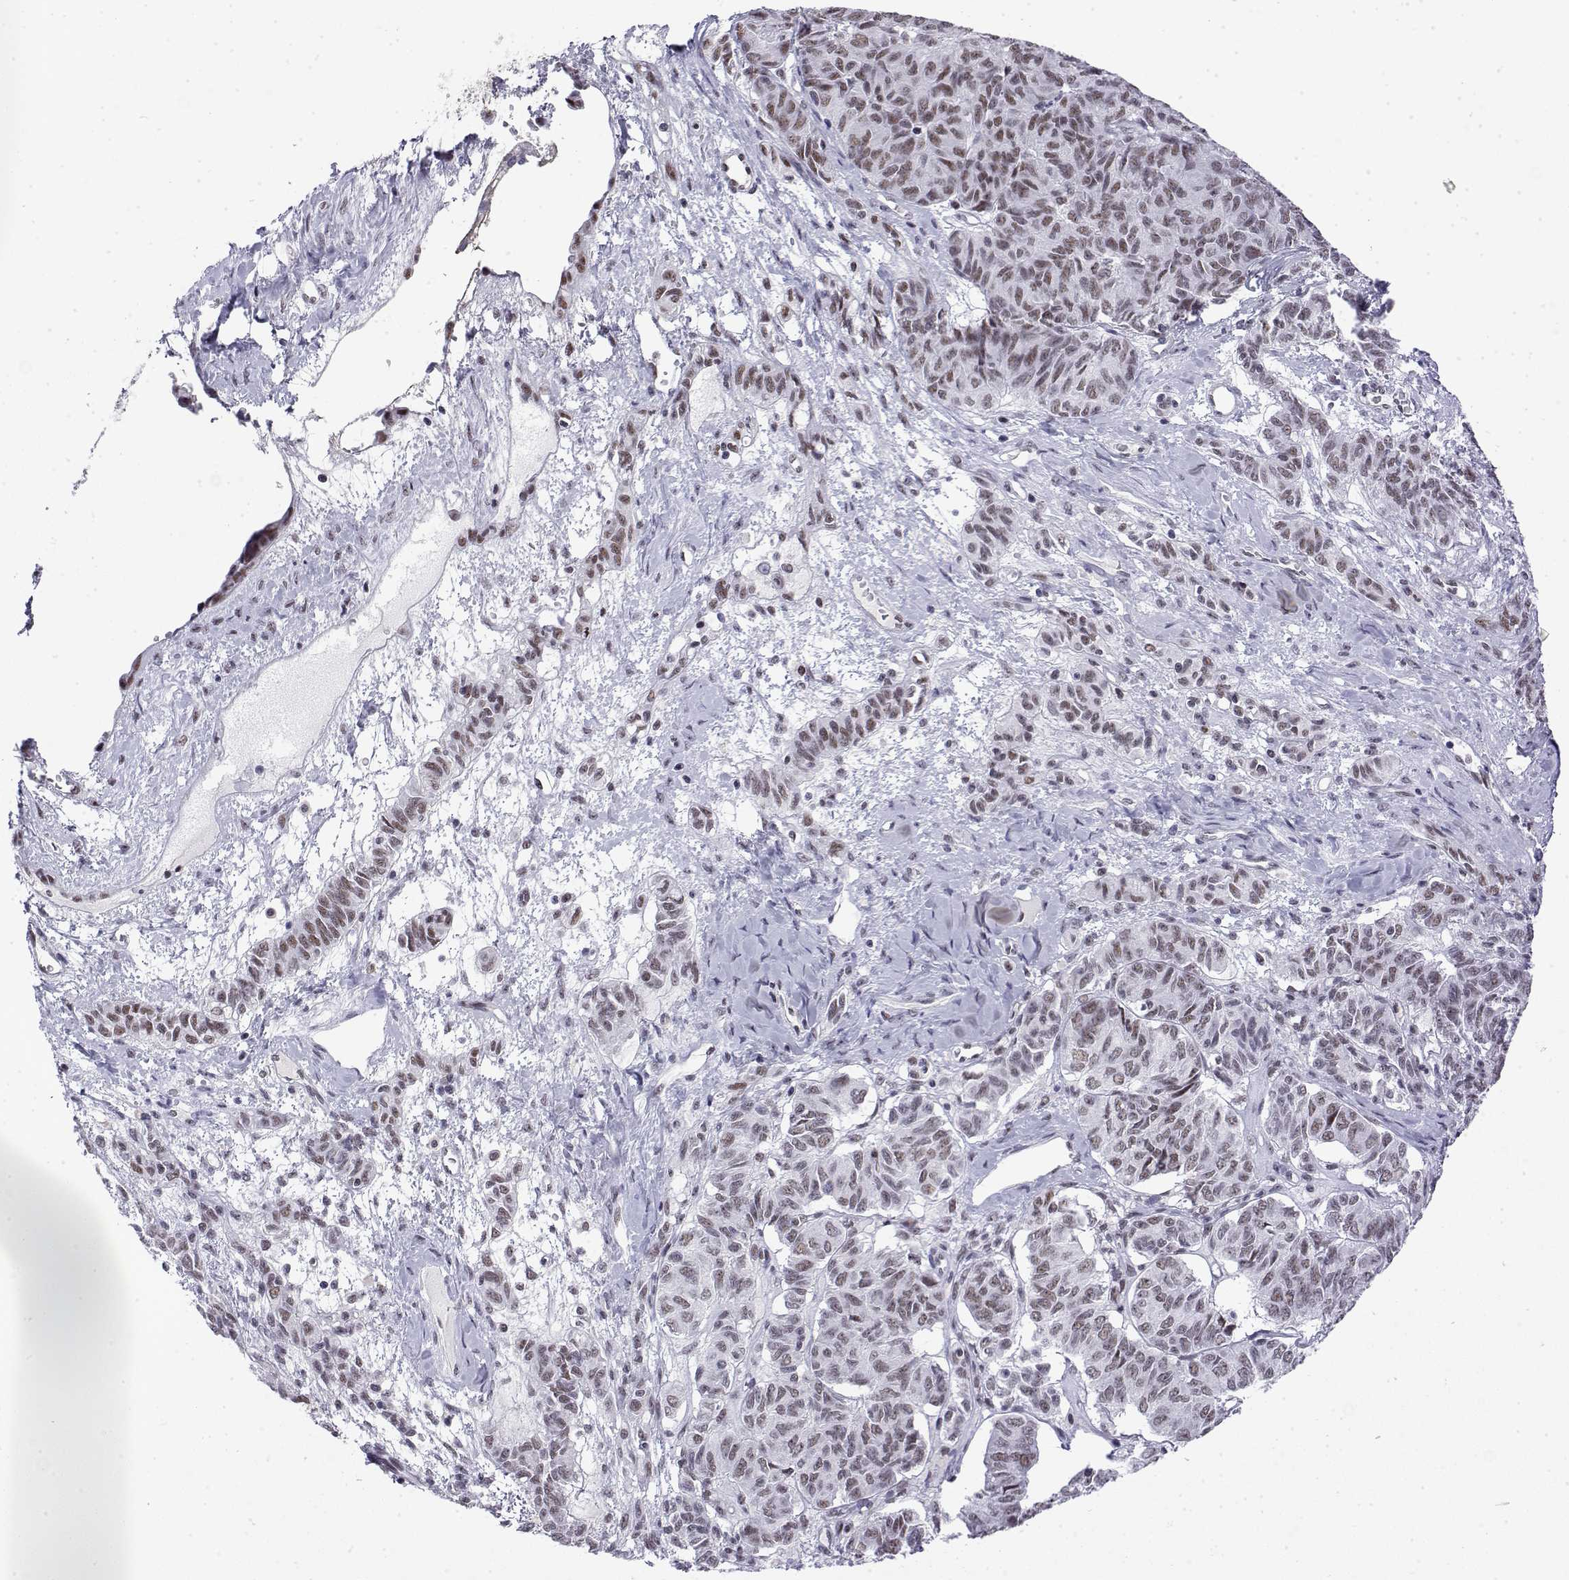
{"staining": {"intensity": "weak", "quantity": "25%-75%", "location": "nuclear"}, "tissue": "ovarian cancer", "cell_type": "Tumor cells", "image_type": "cancer", "snomed": [{"axis": "morphology", "description": "Carcinoma, endometroid"}, {"axis": "topography", "description": "Ovary"}], "caption": "A high-resolution image shows immunohistochemistry staining of endometroid carcinoma (ovarian), which exhibits weak nuclear positivity in approximately 25%-75% of tumor cells. (IHC, brightfield microscopy, high magnification).", "gene": "POLDIP3", "patient": {"sex": "female", "age": 80}}